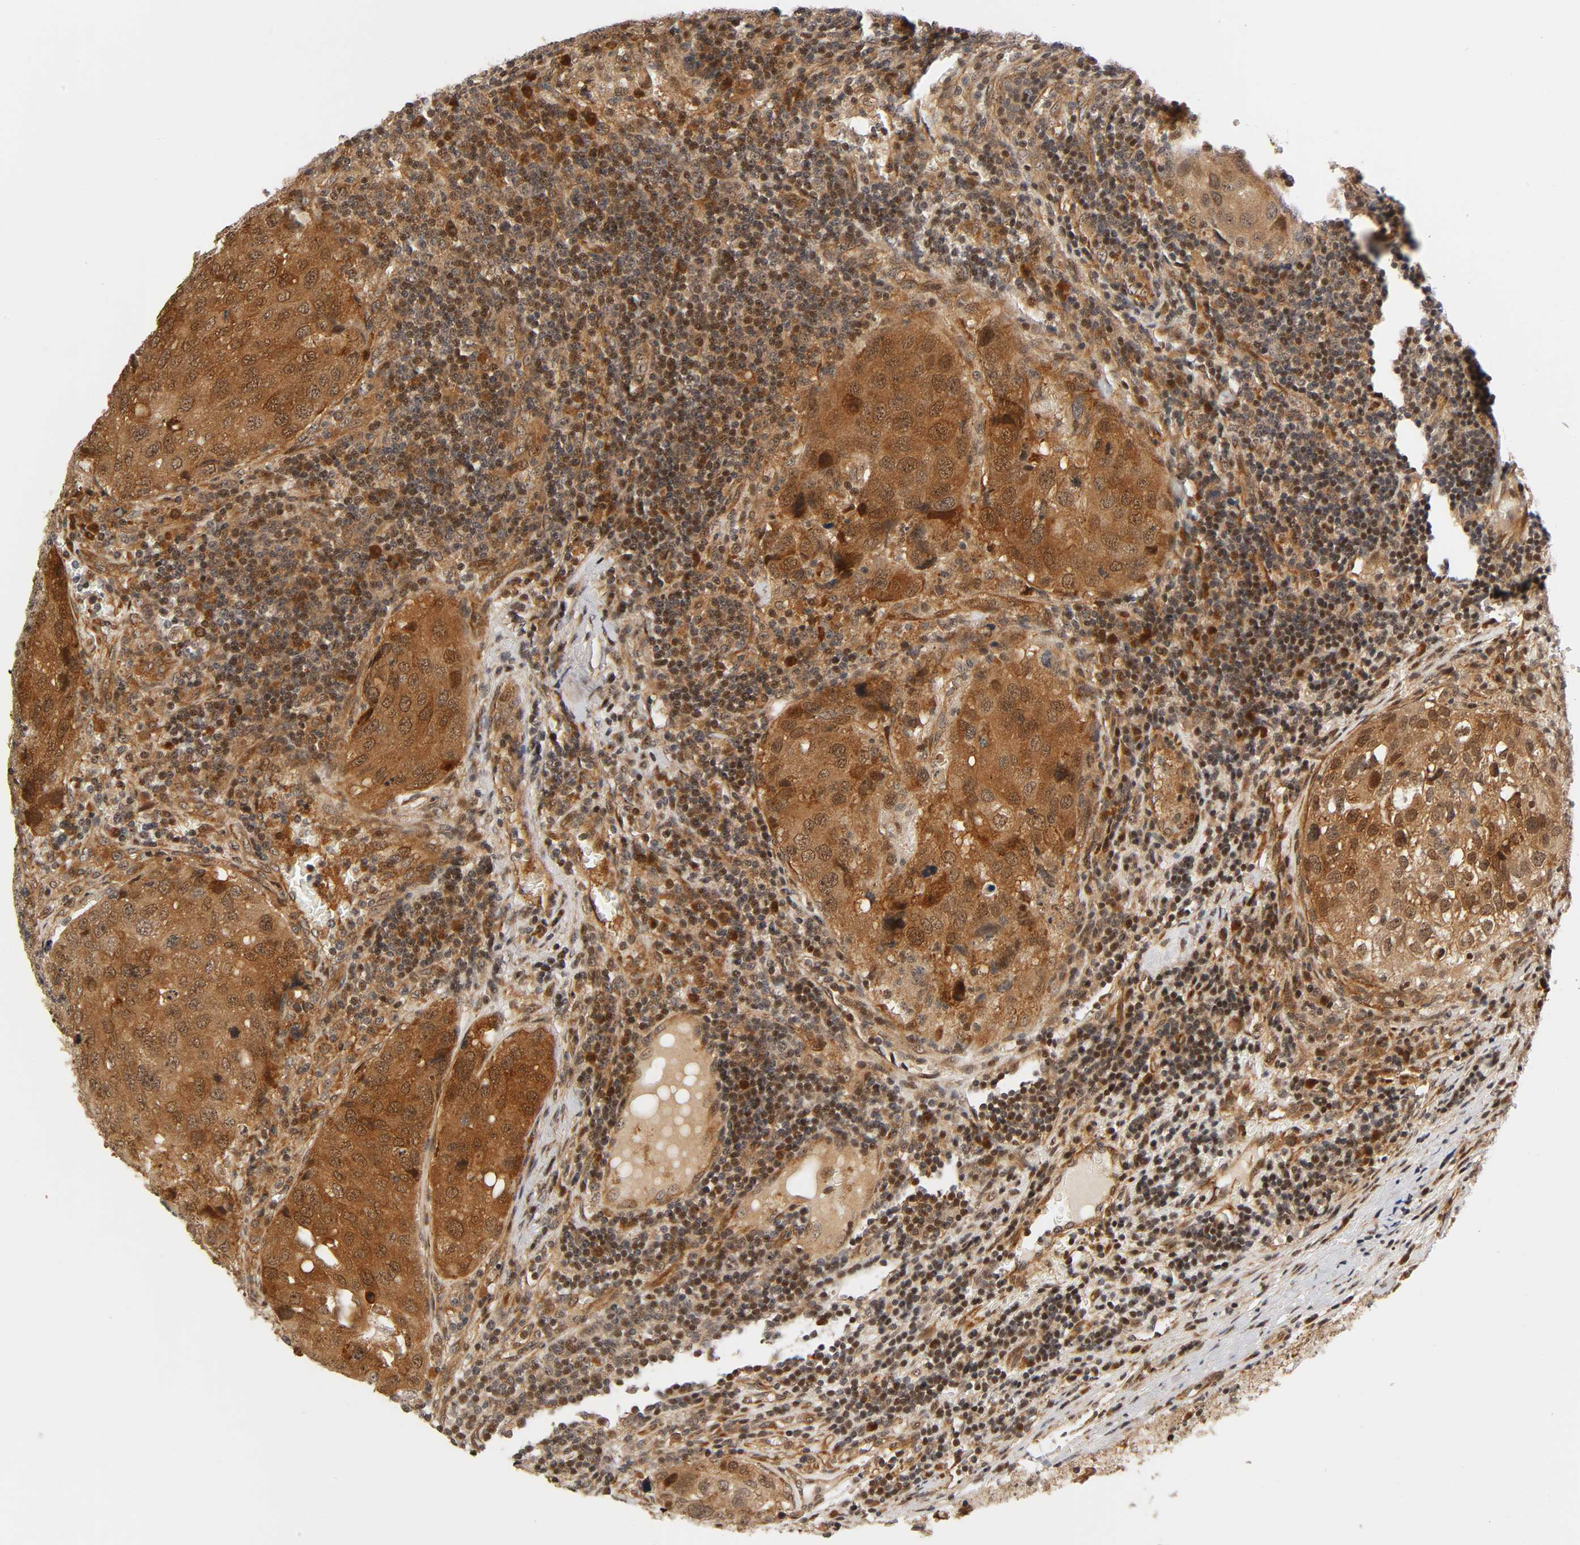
{"staining": {"intensity": "moderate", "quantity": ">75%", "location": "cytoplasmic/membranous,nuclear"}, "tissue": "urothelial cancer", "cell_type": "Tumor cells", "image_type": "cancer", "snomed": [{"axis": "morphology", "description": "Urothelial carcinoma, High grade"}, {"axis": "topography", "description": "Lymph node"}, {"axis": "topography", "description": "Urinary bladder"}], "caption": "DAB immunohistochemical staining of human high-grade urothelial carcinoma displays moderate cytoplasmic/membranous and nuclear protein positivity in about >75% of tumor cells. (DAB (3,3'-diaminobenzidine) IHC with brightfield microscopy, high magnification).", "gene": "IQCJ-SCHIP1", "patient": {"sex": "male", "age": 51}}